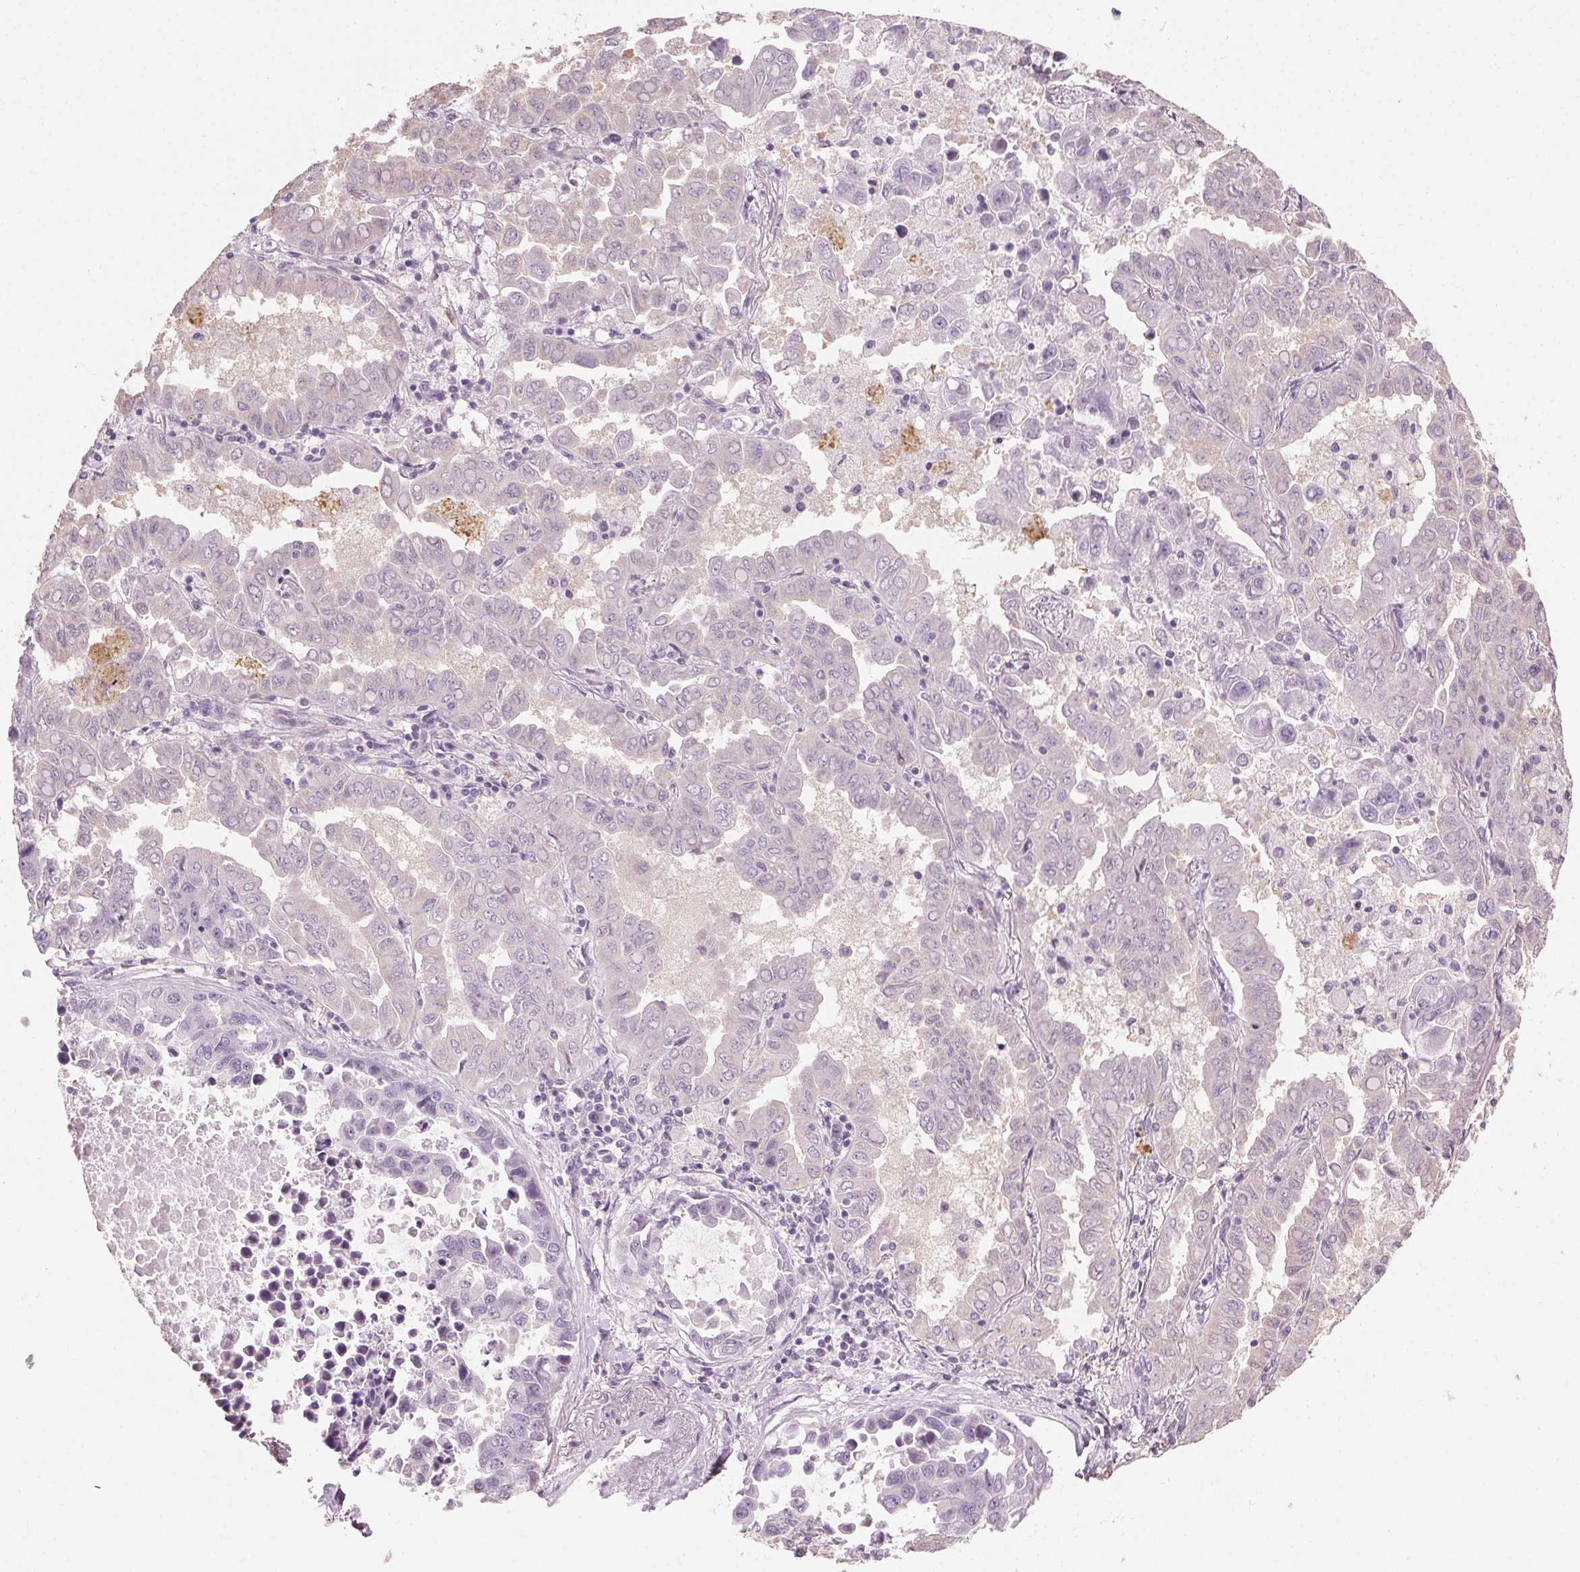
{"staining": {"intensity": "negative", "quantity": "none", "location": "none"}, "tissue": "lung cancer", "cell_type": "Tumor cells", "image_type": "cancer", "snomed": [{"axis": "morphology", "description": "Adenocarcinoma, NOS"}, {"axis": "topography", "description": "Lung"}], "caption": "The IHC micrograph has no significant staining in tumor cells of lung cancer (adenocarcinoma) tissue.", "gene": "CLTRN", "patient": {"sex": "male", "age": 64}}